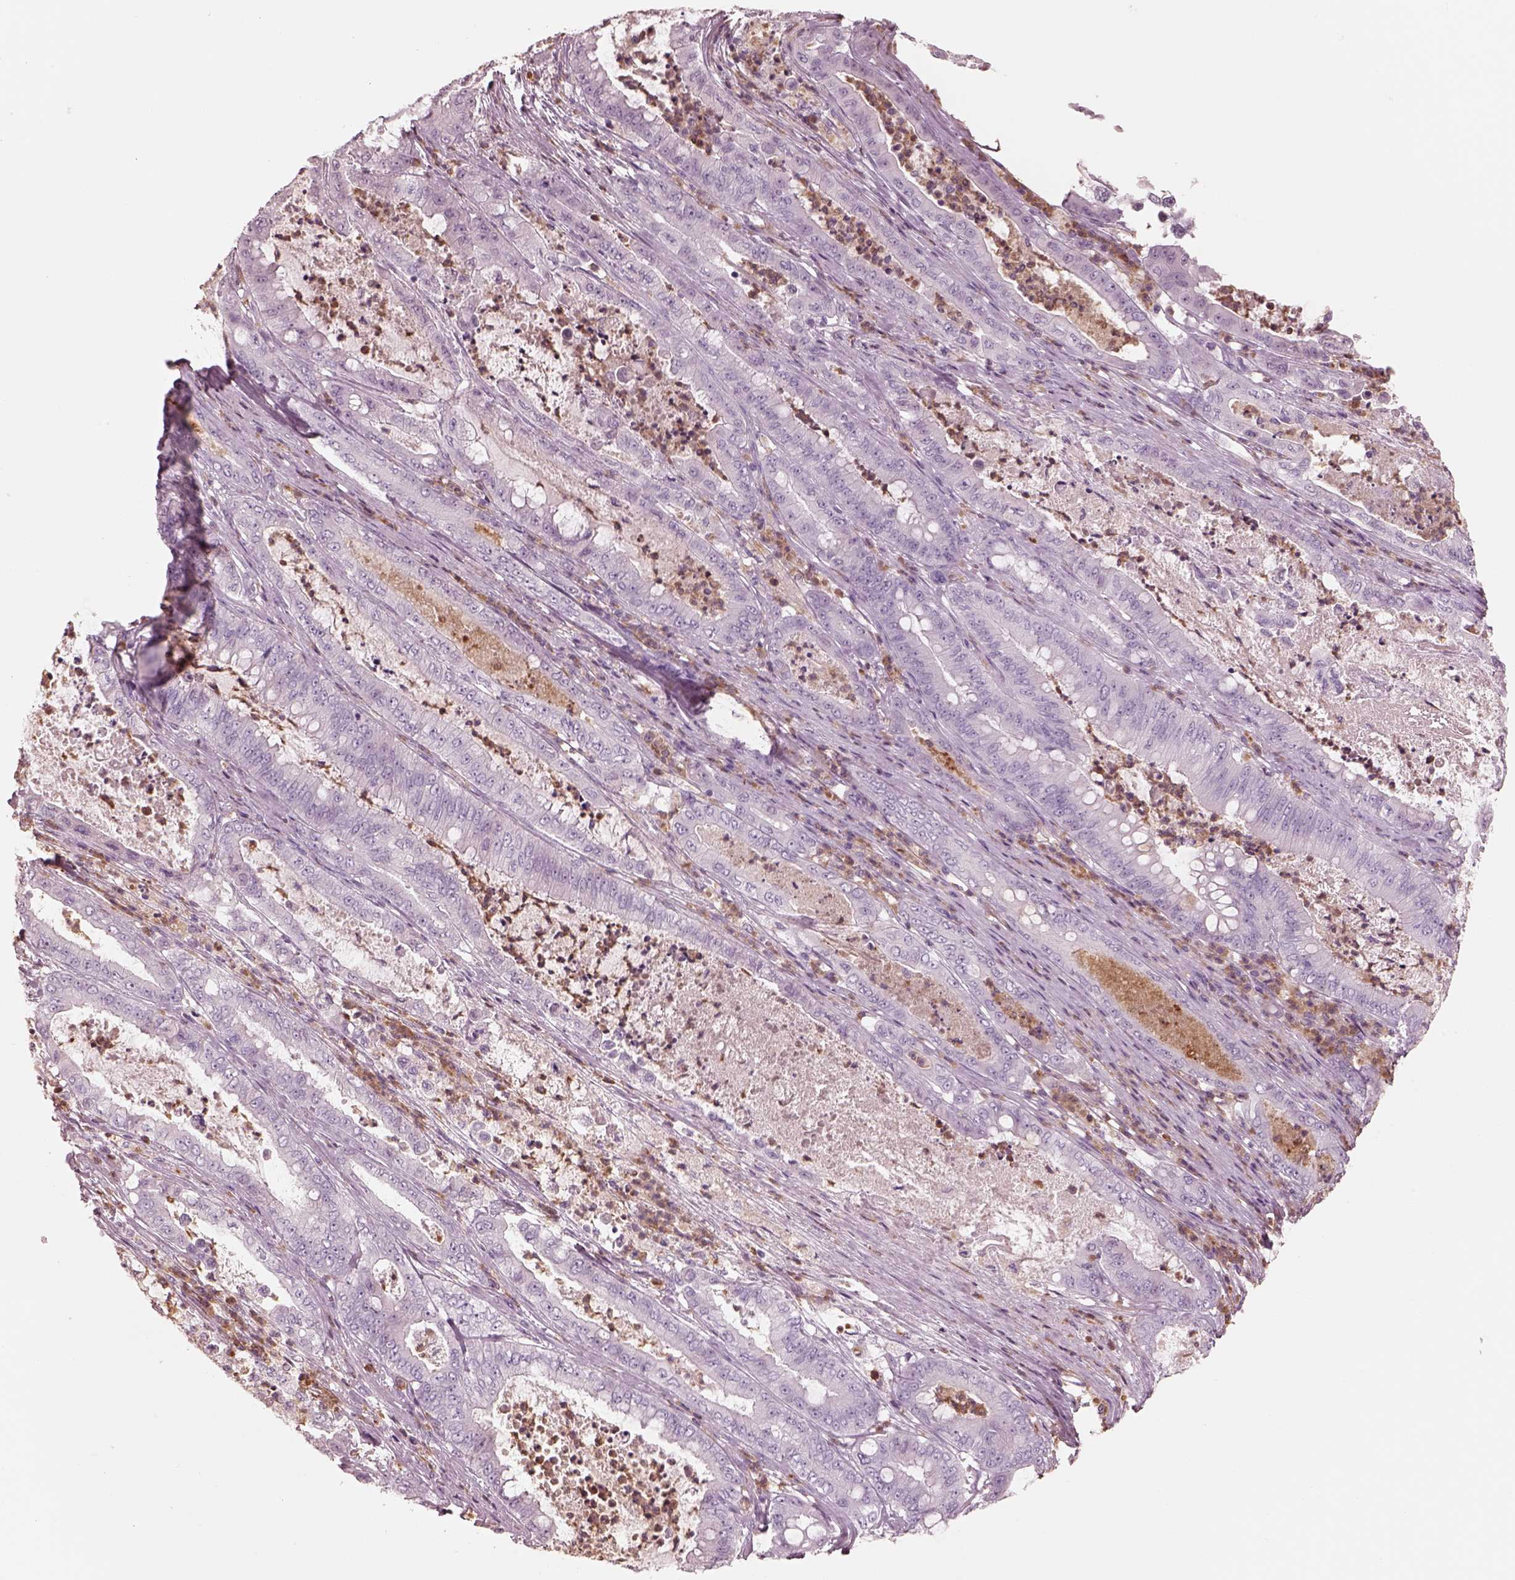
{"staining": {"intensity": "negative", "quantity": "none", "location": "none"}, "tissue": "pancreatic cancer", "cell_type": "Tumor cells", "image_type": "cancer", "snomed": [{"axis": "morphology", "description": "Adenocarcinoma, NOS"}, {"axis": "topography", "description": "Pancreas"}], "caption": "DAB (3,3'-diaminobenzidine) immunohistochemical staining of pancreatic cancer demonstrates no significant staining in tumor cells. Nuclei are stained in blue.", "gene": "ELANE", "patient": {"sex": "male", "age": 71}}